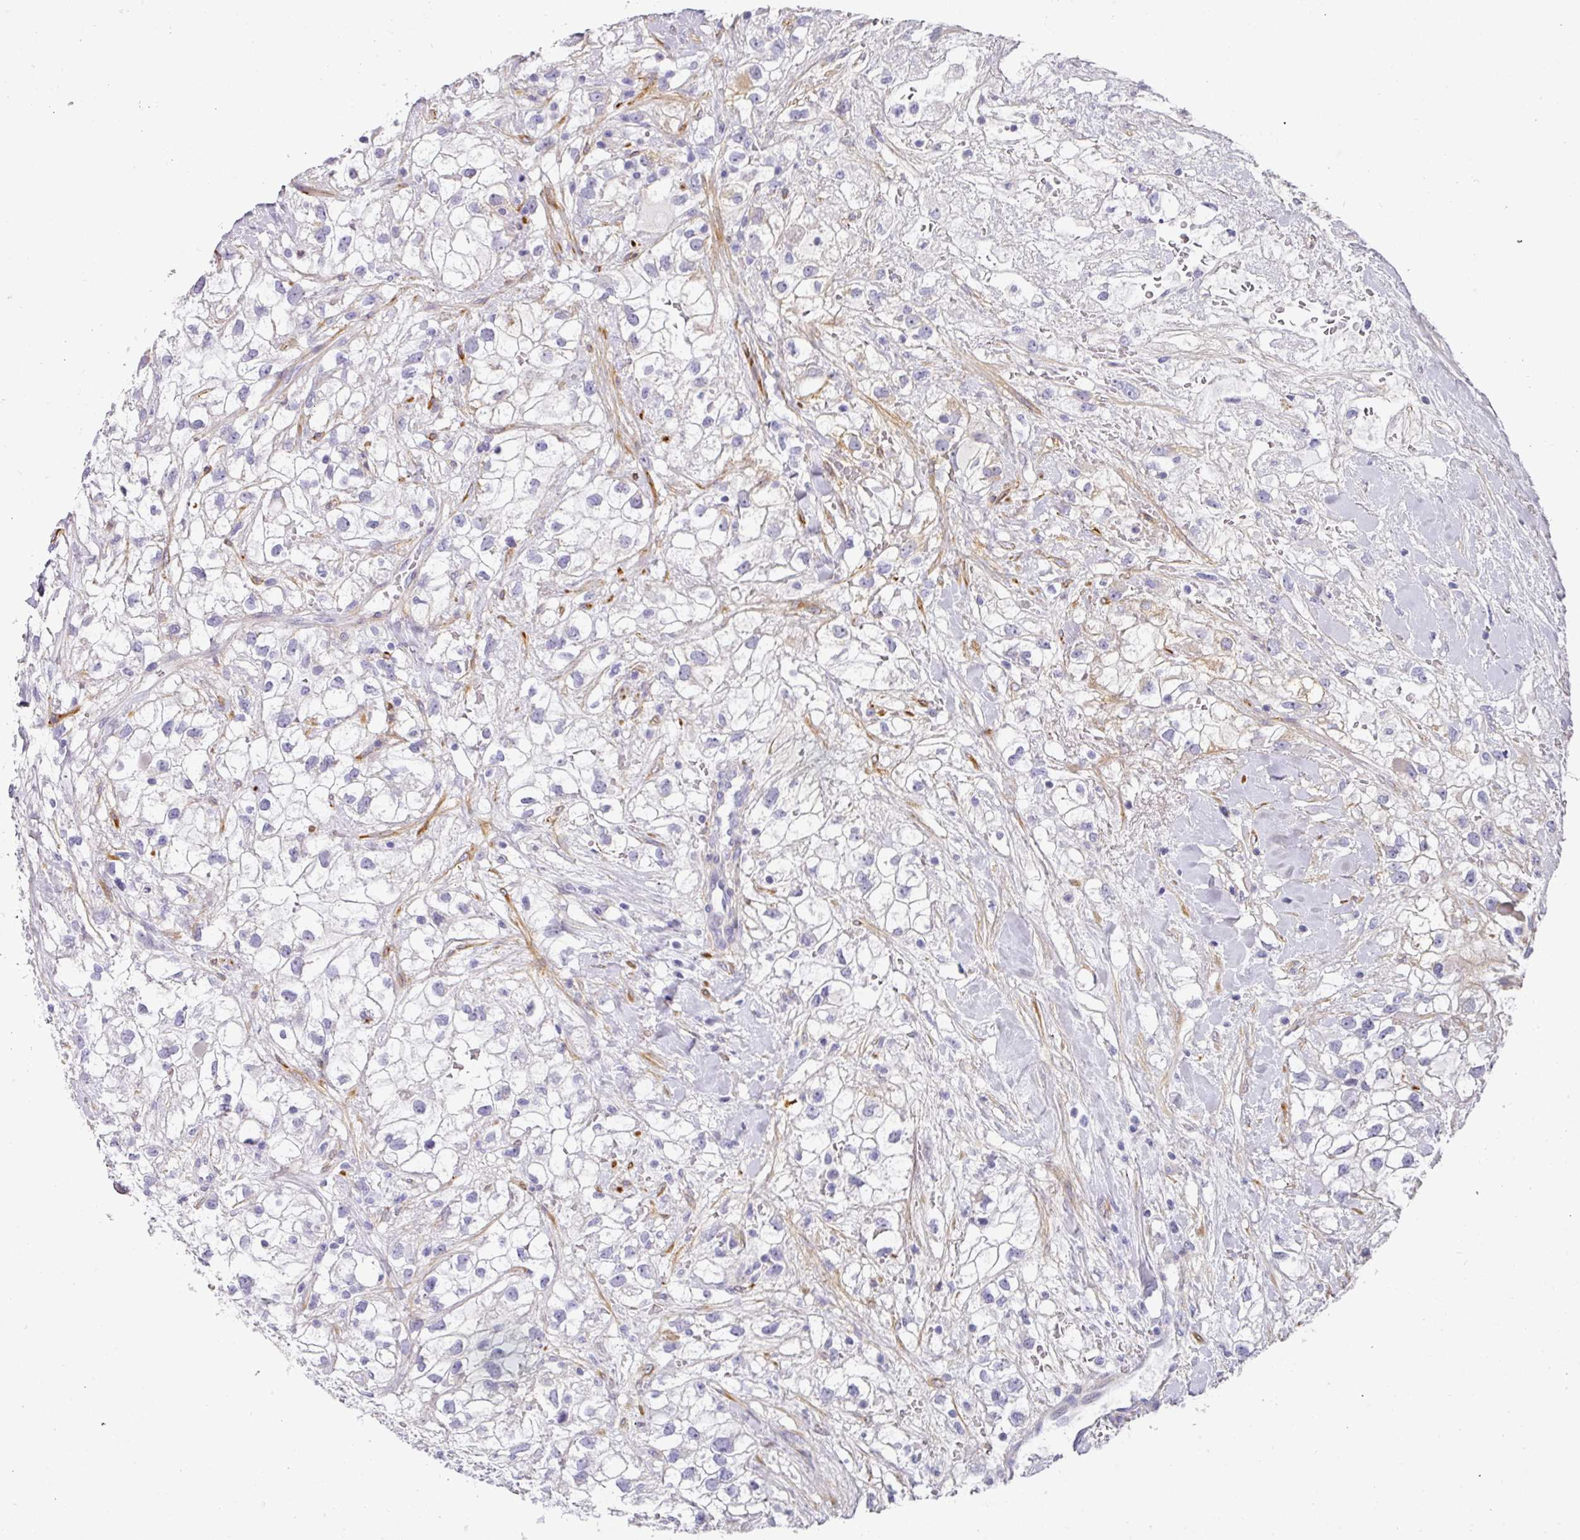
{"staining": {"intensity": "negative", "quantity": "none", "location": "none"}, "tissue": "renal cancer", "cell_type": "Tumor cells", "image_type": "cancer", "snomed": [{"axis": "morphology", "description": "Adenocarcinoma, NOS"}, {"axis": "topography", "description": "Kidney"}], "caption": "Immunohistochemistry of human adenocarcinoma (renal) exhibits no staining in tumor cells.", "gene": "ANKRD29", "patient": {"sex": "male", "age": 59}}